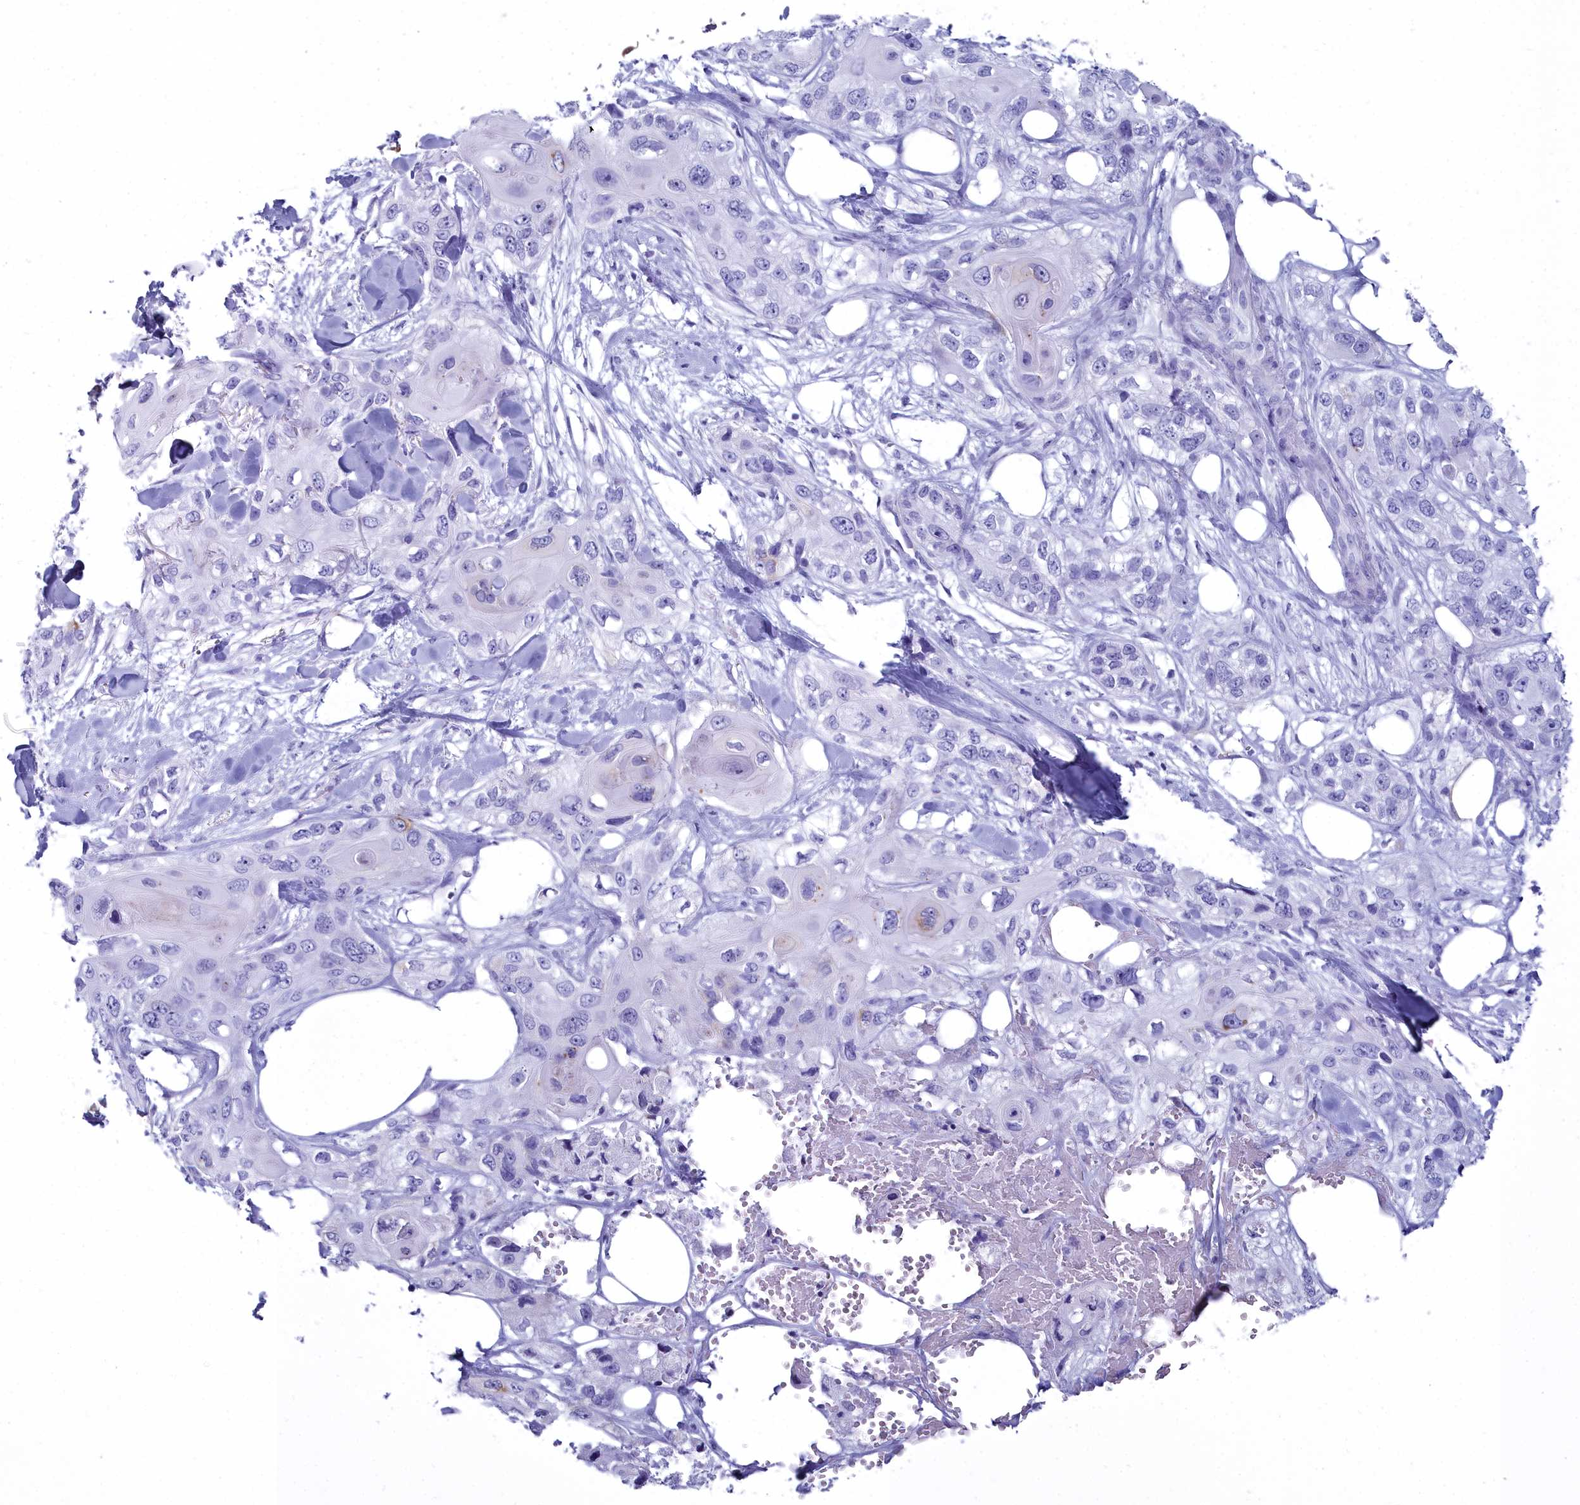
{"staining": {"intensity": "negative", "quantity": "none", "location": "none"}, "tissue": "skin cancer", "cell_type": "Tumor cells", "image_type": "cancer", "snomed": [{"axis": "morphology", "description": "Normal tissue, NOS"}, {"axis": "morphology", "description": "Squamous cell carcinoma, NOS"}, {"axis": "topography", "description": "Skin"}], "caption": "Skin cancer was stained to show a protein in brown. There is no significant staining in tumor cells.", "gene": "MAP6", "patient": {"sex": "male", "age": 72}}